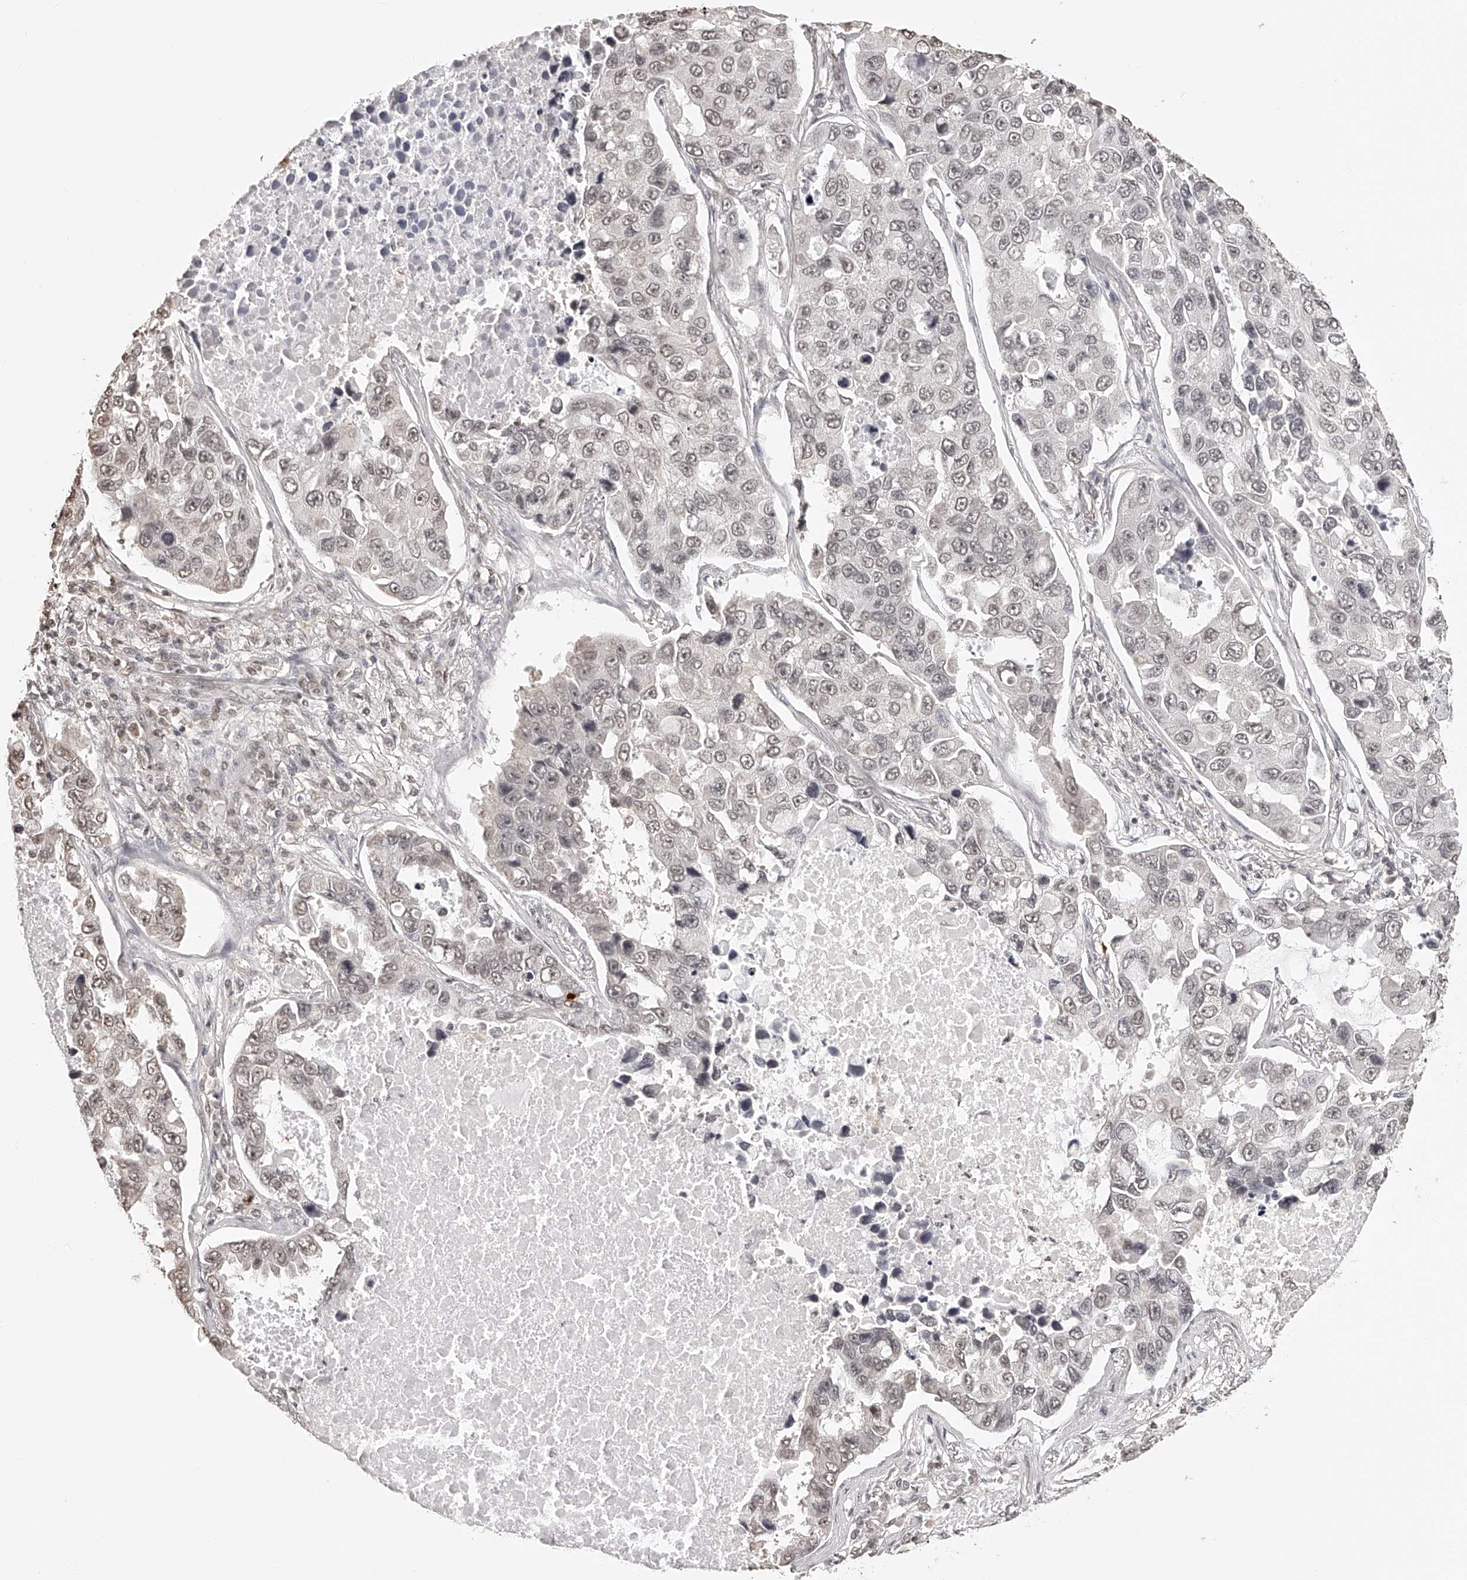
{"staining": {"intensity": "weak", "quantity": "25%-75%", "location": "nuclear"}, "tissue": "lung cancer", "cell_type": "Tumor cells", "image_type": "cancer", "snomed": [{"axis": "morphology", "description": "Adenocarcinoma, NOS"}, {"axis": "topography", "description": "Lung"}], "caption": "Immunohistochemical staining of lung adenocarcinoma demonstrates weak nuclear protein expression in approximately 25%-75% of tumor cells. The staining was performed using DAB, with brown indicating positive protein expression. Nuclei are stained blue with hematoxylin.", "gene": "ZNF503", "patient": {"sex": "male", "age": 64}}